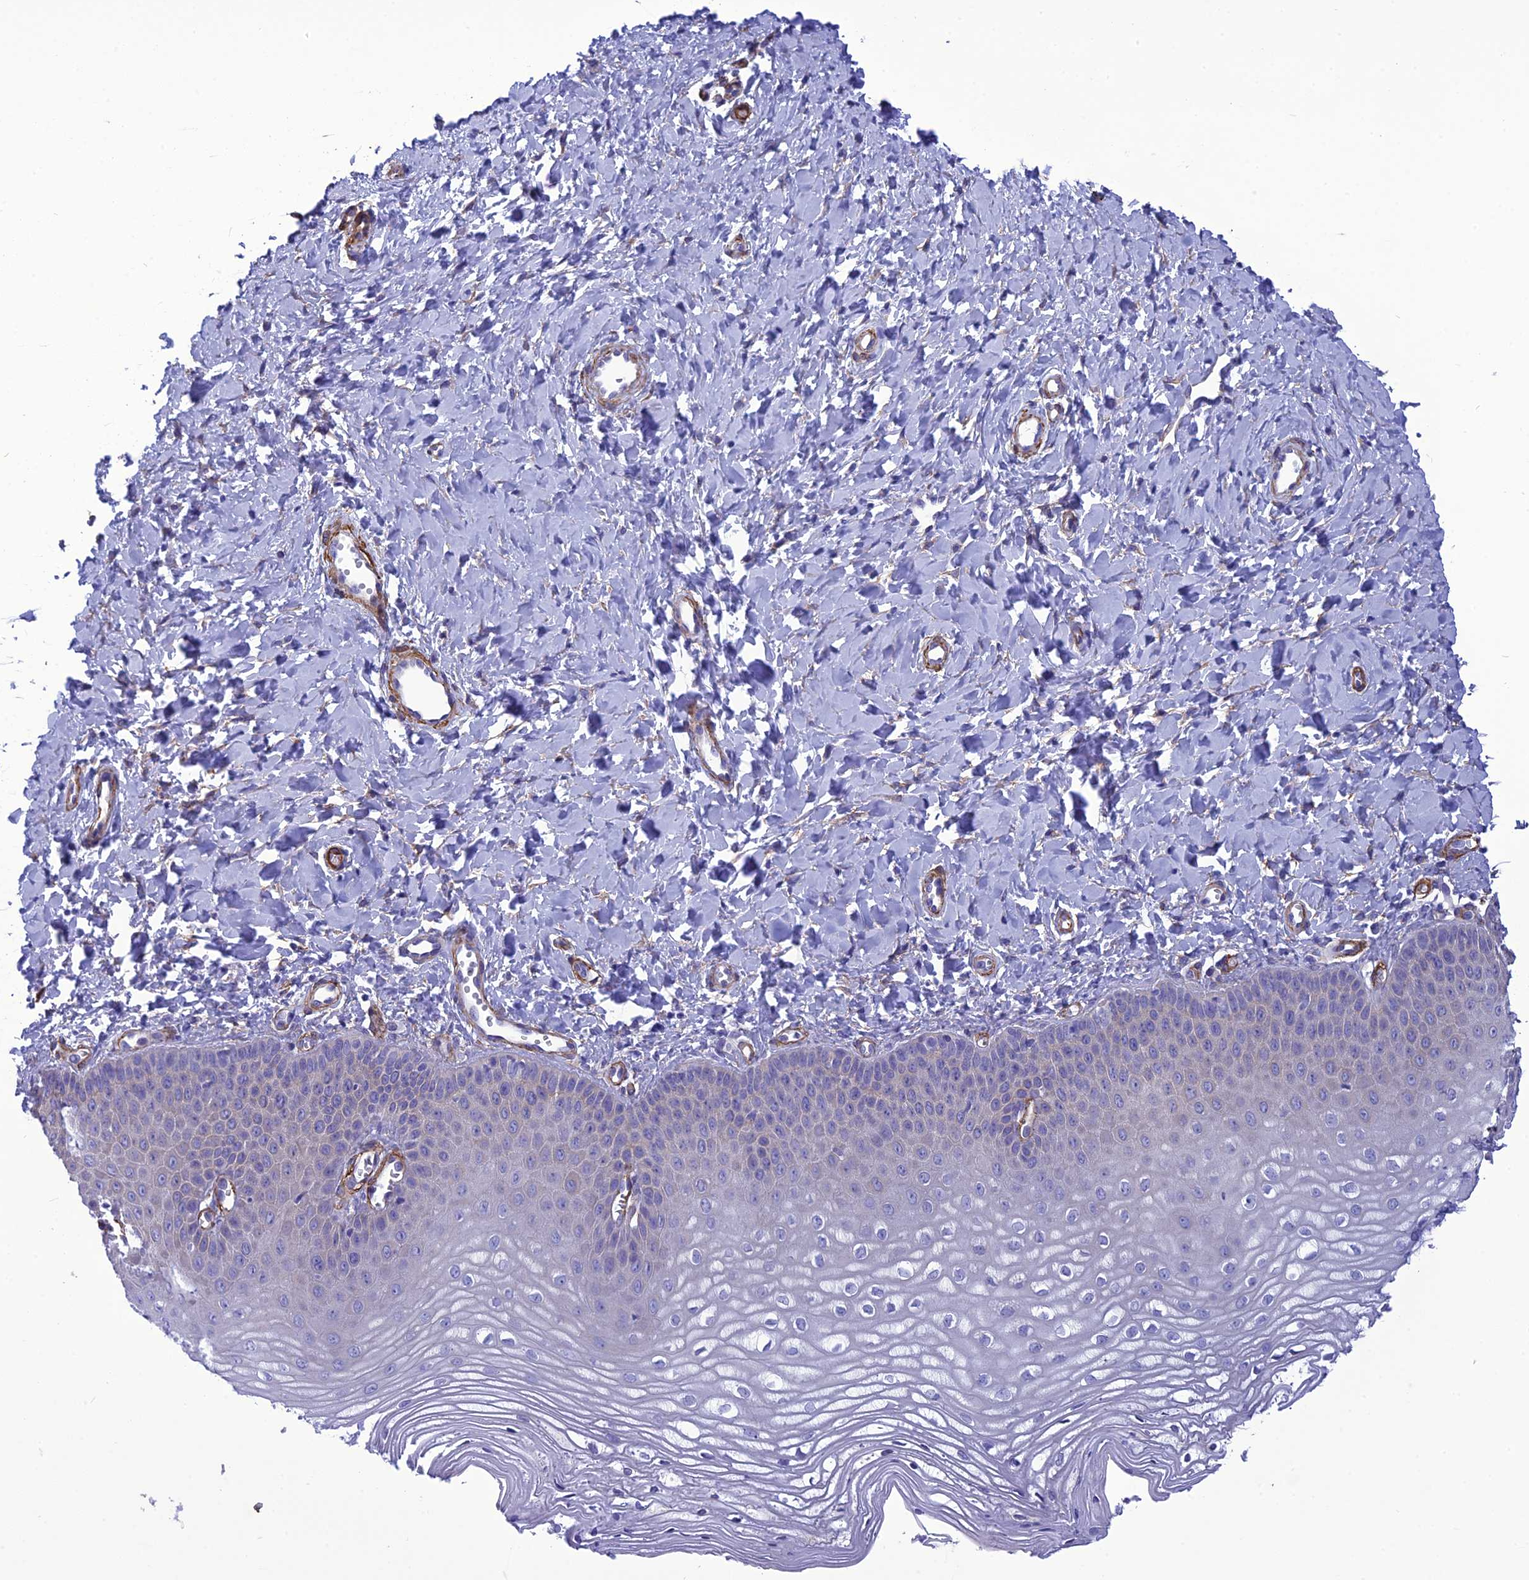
{"staining": {"intensity": "negative", "quantity": "none", "location": "none"}, "tissue": "vagina", "cell_type": "Squamous epithelial cells", "image_type": "normal", "snomed": [{"axis": "morphology", "description": "Normal tissue, NOS"}, {"axis": "topography", "description": "Vagina"}, {"axis": "topography", "description": "Cervix"}], "caption": "This is an immunohistochemistry micrograph of normal human vagina. There is no expression in squamous epithelial cells.", "gene": "NKD1", "patient": {"sex": "female", "age": 40}}